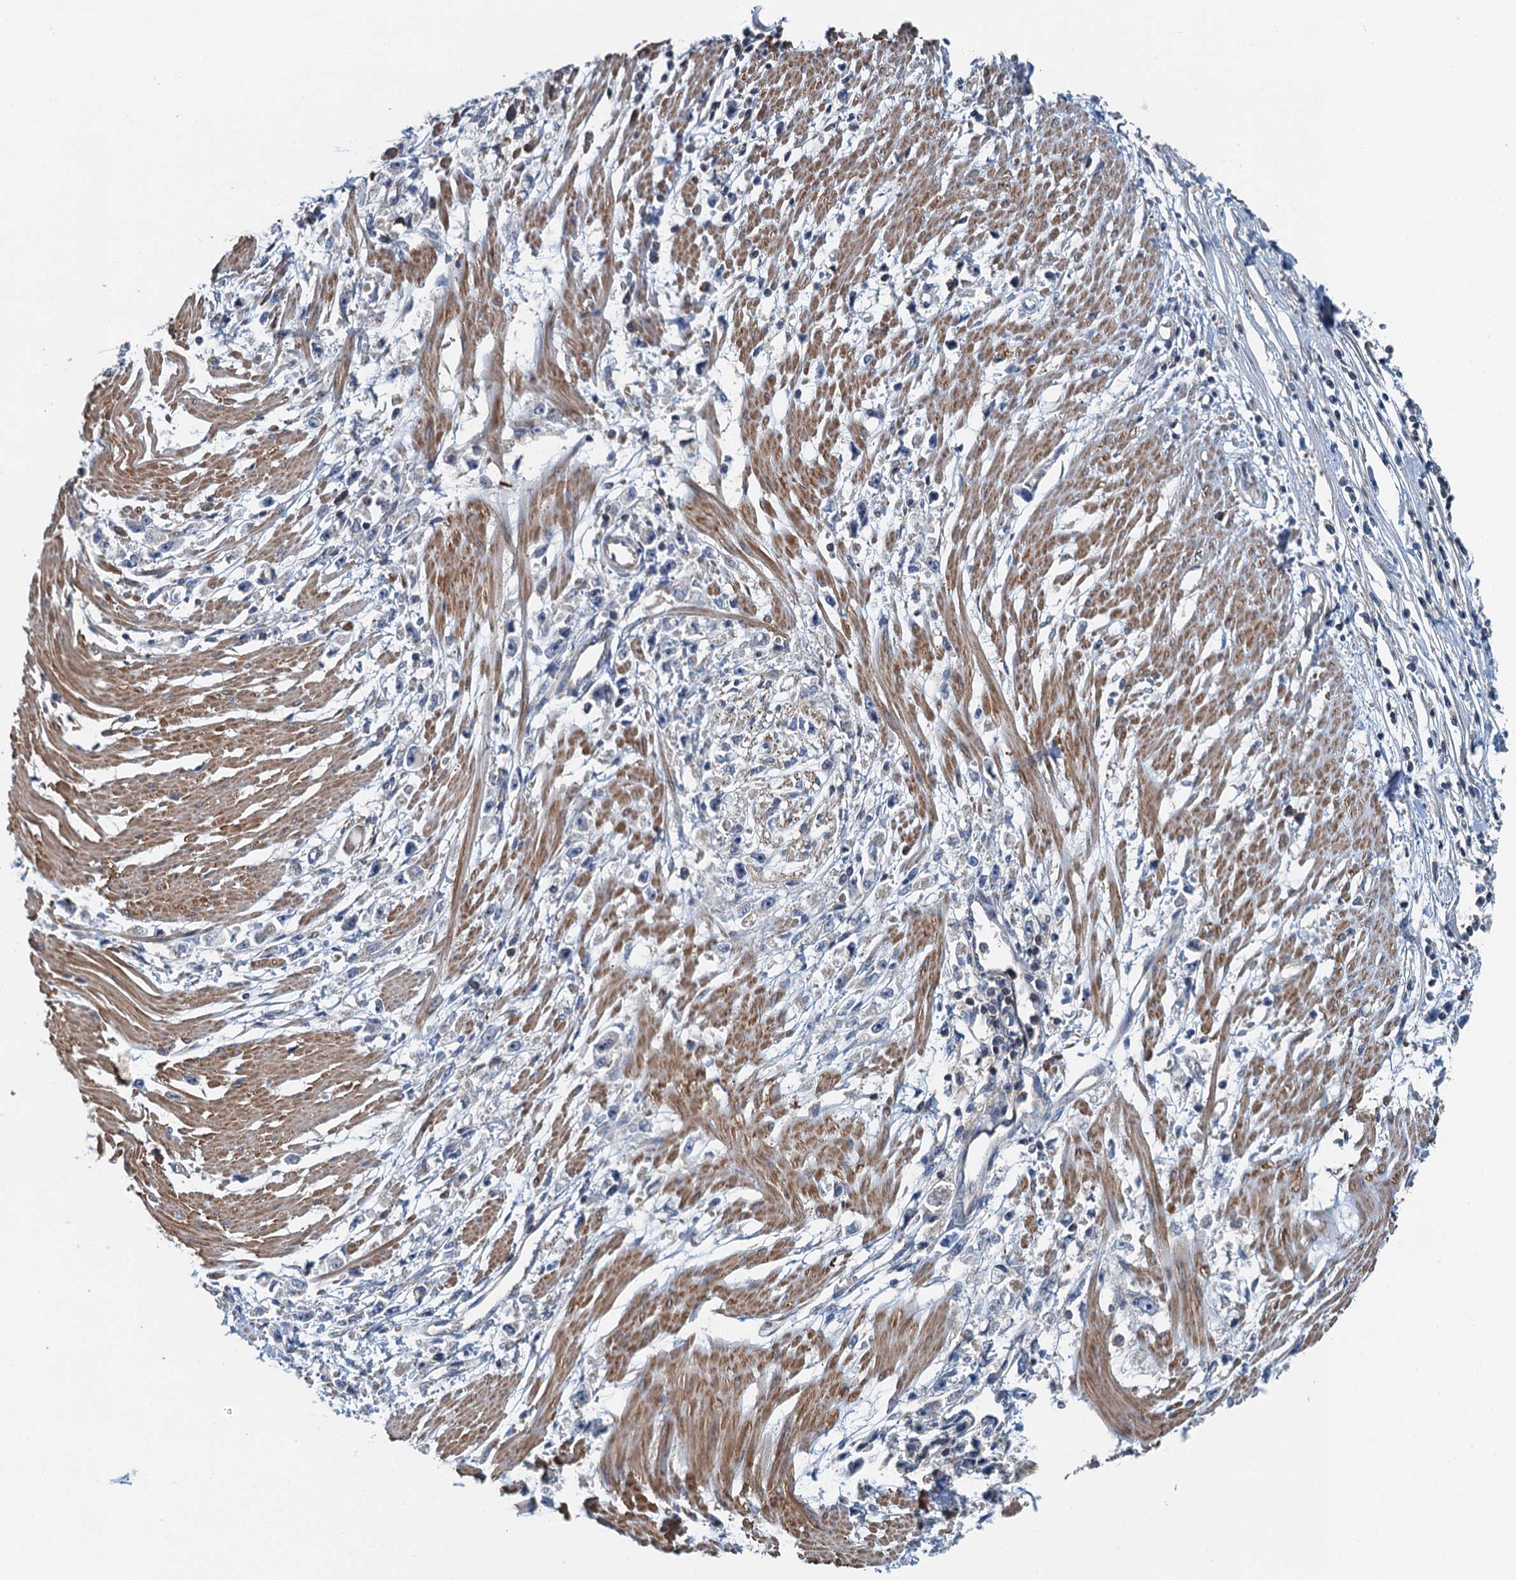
{"staining": {"intensity": "negative", "quantity": "none", "location": "none"}, "tissue": "stomach cancer", "cell_type": "Tumor cells", "image_type": "cancer", "snomed": [{"axis": "morphology", "description": "Adenocarcinoma, NOS"}, {"axis": "topography", "description": "Stomach"}], "caption": "DAB immunohistochemical staining of human stomach cancer shows no significant staining in tumor cells.", "gene": "PPP1R14D", "patient": {"sex": "female", "age": 59}}